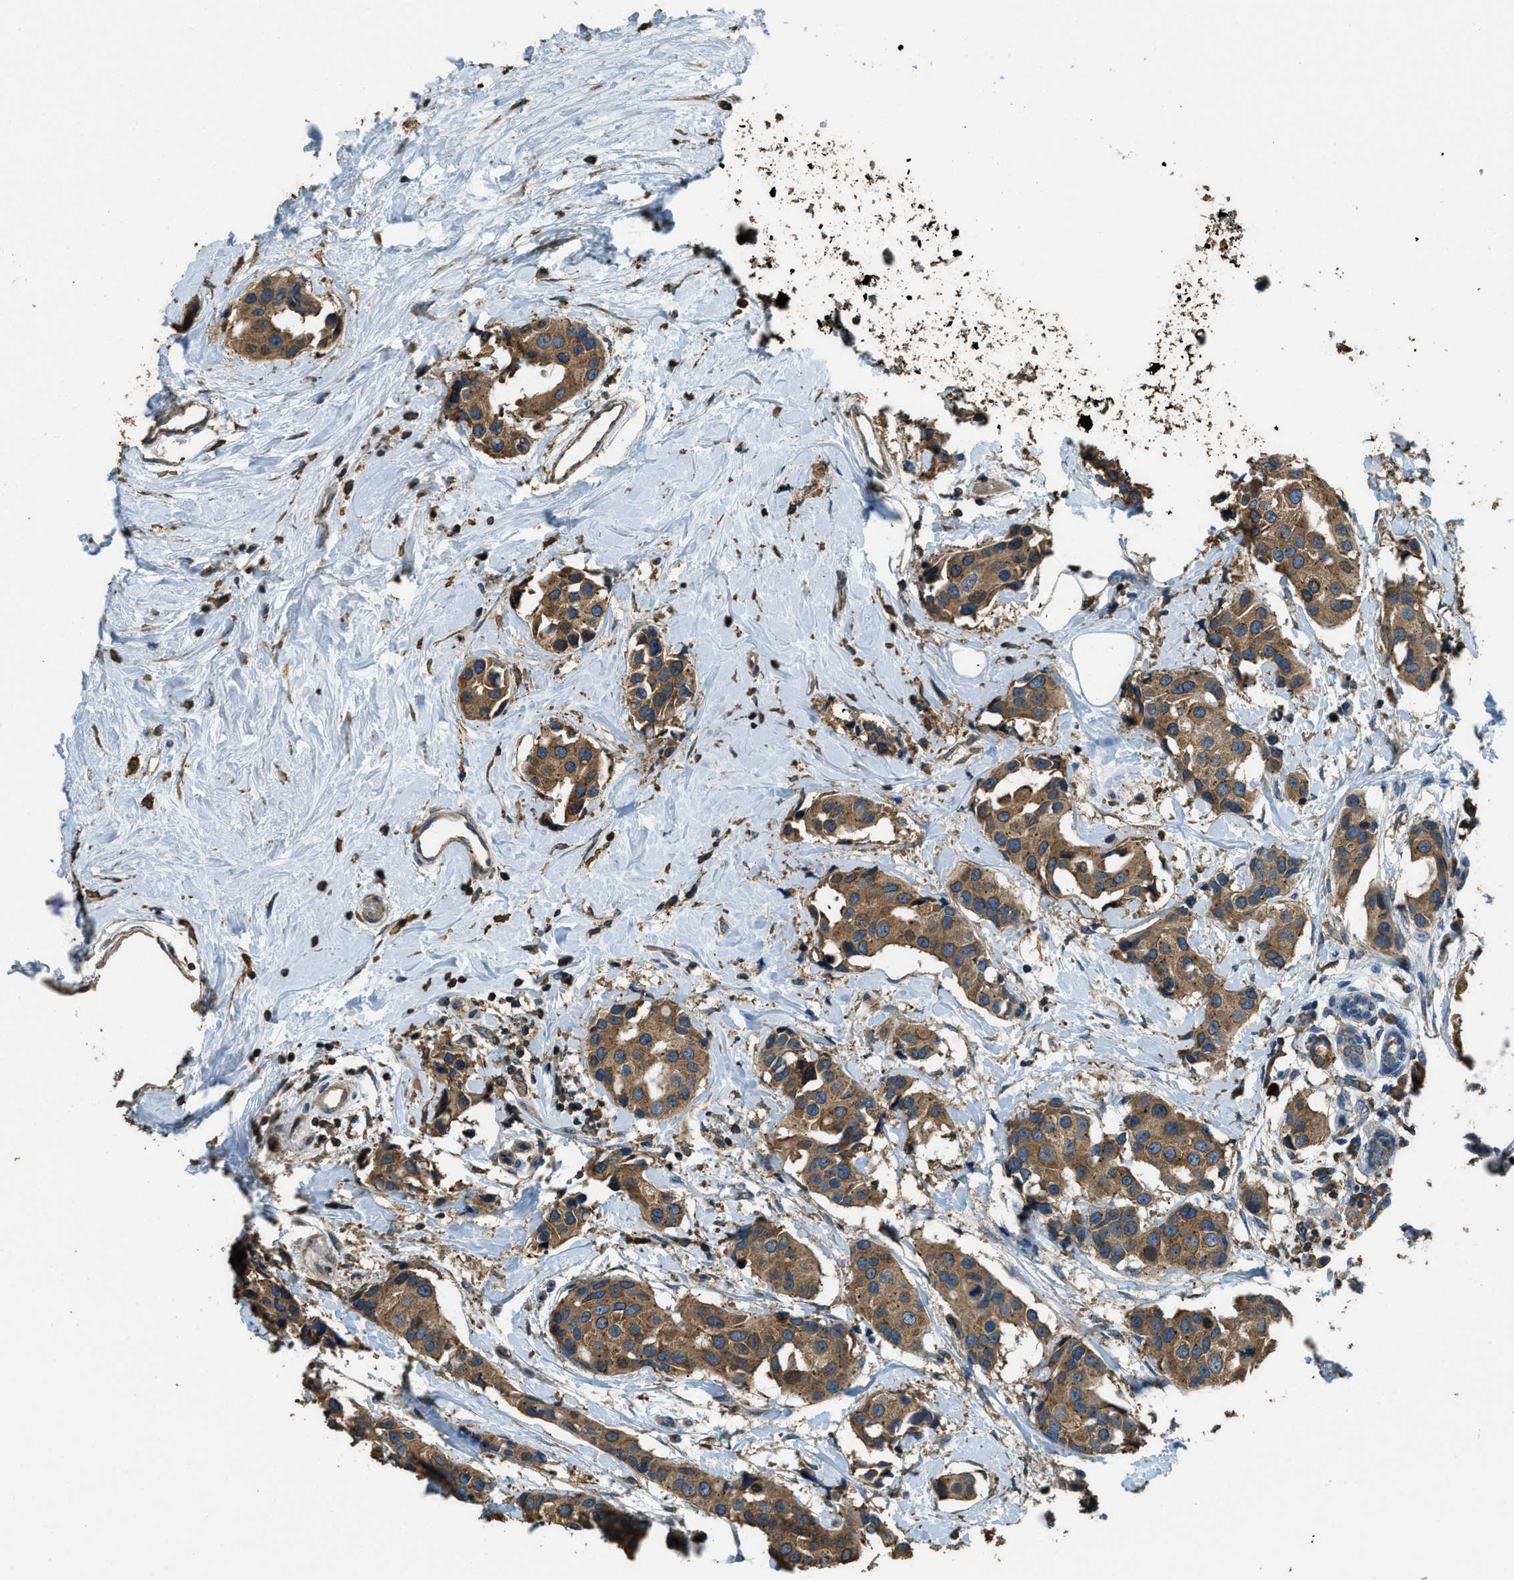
{"staining": {"intensity": "moderate", "quantity": ">75%", "location": "cytoplasmic/membranous"}, "tissue": "breast cancer", "cell_type": "Tumor cells", "image_type": "cancer", "snomed": [{"axis": "morphology", "description": "Normal tissue, NOS"}, {"axis": "morphology", "description": "Duct carcinoma"}, {"axis": "topography", "description": "Breast"}], "caption": "IHC staining of breast cancer (invasive ductal carcinoma), which displays medium levels of moderate cytoplasmic/membranous expression in about >75% of tumor cells indicating moderate cytoplasmic/membranous protein expression. The staining was performed using DAB (3,3'-diaminobenzidine) (brown) for protein detection and nuclei were counterstained in hematoxylin (blue).", "gene": "ERGIC1", "patient": {"sex": "female", "age": 39}}